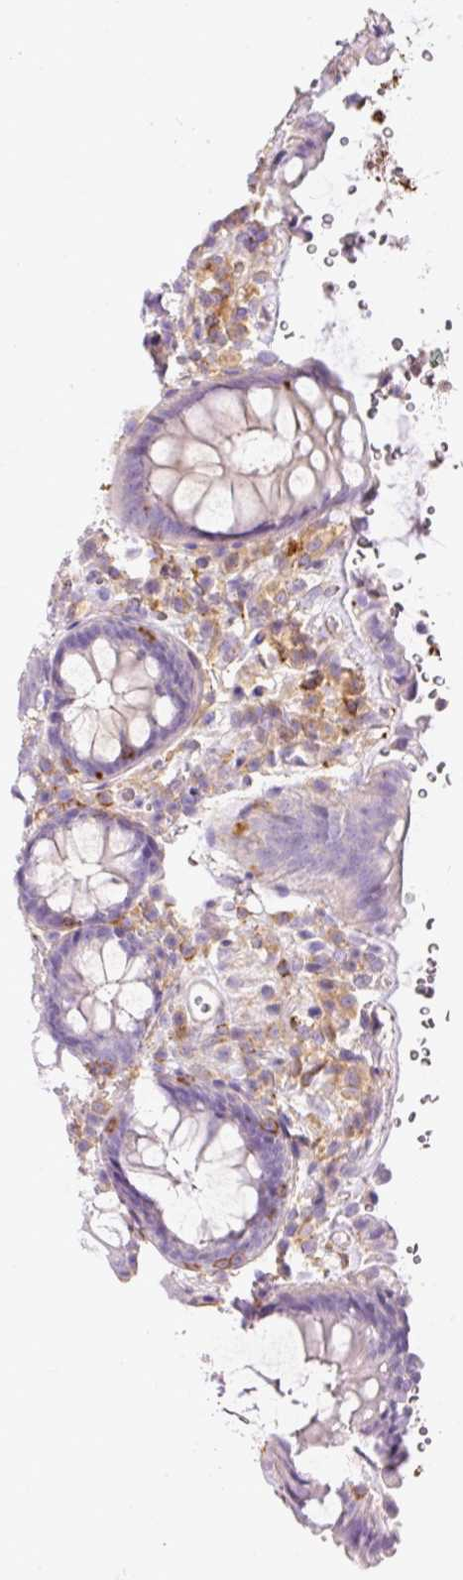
{"staining": {"intensity": "weak", "quantity": "25%-75%", "location": "cytoplasmic/membranous"}, "tissue": "colon", "cell_type": "Endothelial cells", "image_type": "normal", "snomed": [{"axis": "morphology", "description": "Normal tissue, NOS"}, {"axis": "topography", "description": "Colon"}], "caption": "Immunohistochemical staining of benign colon shows low levels of weak cytoplasmic/membranous positivity in about 25%-75% of endothelial cells.", "gene": "DOK6", "patient": {"sex": "male", "age": 84}}